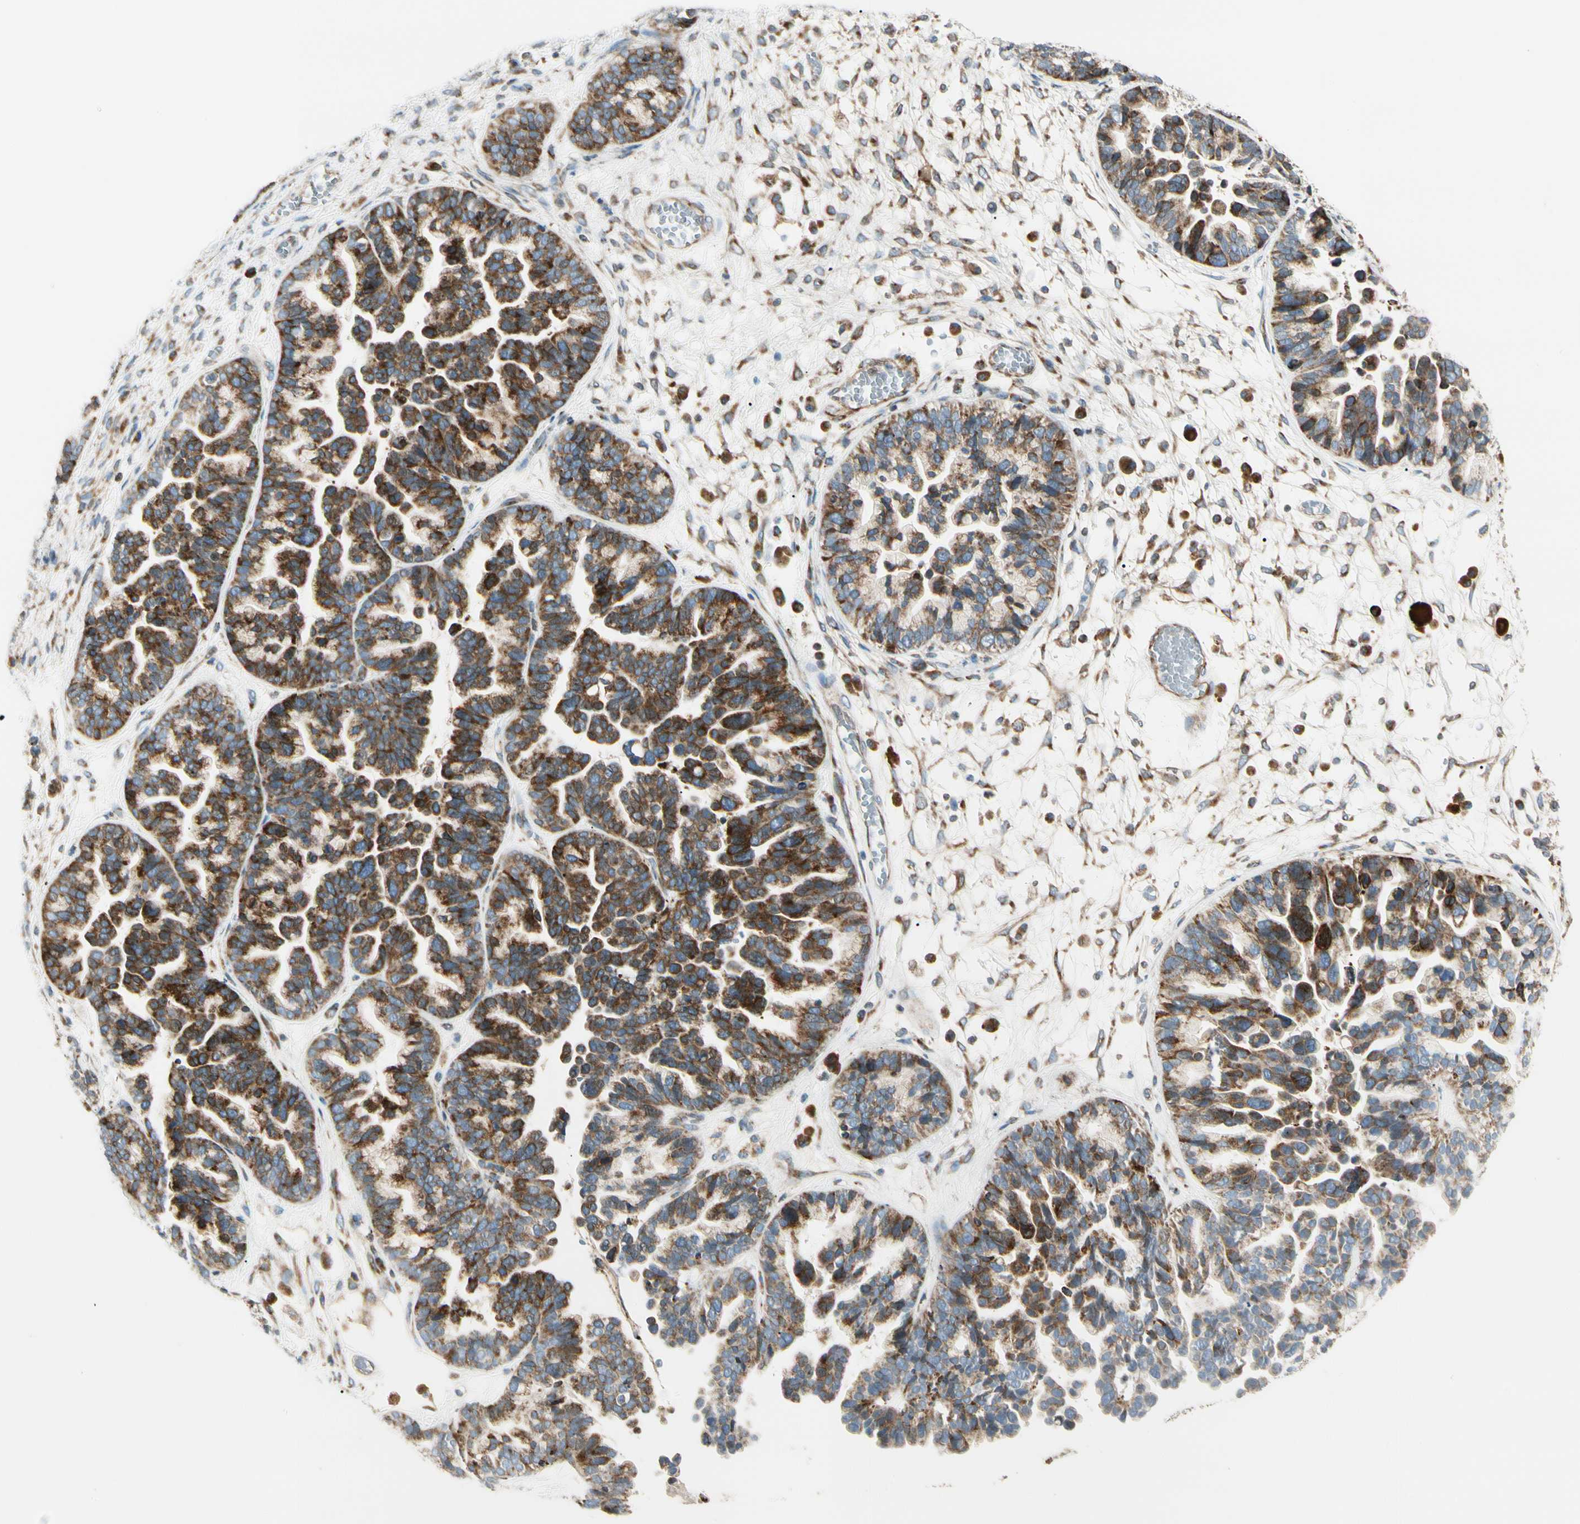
{"staining": {"intensity": "strong", "quantity": ">75%", "location": "cytoplasmic/membranous"}, "tissue": "ovarian cancer", "cell_type": "Tumor cells", "image_type": "cancer", "snomed": [{"axis": "morphology", "description": "Cystadenocarcinoma, serous, NOS"}, {"axis": "topography", "description": "Ovary"}], "caption": "Ovarian cancer (serous cystadenocarcinoma) stained with a protein marker reveals strong staining in tumor cells.", "gene": "MRPL9", "patient": {"sex": "female", "age": 56}}